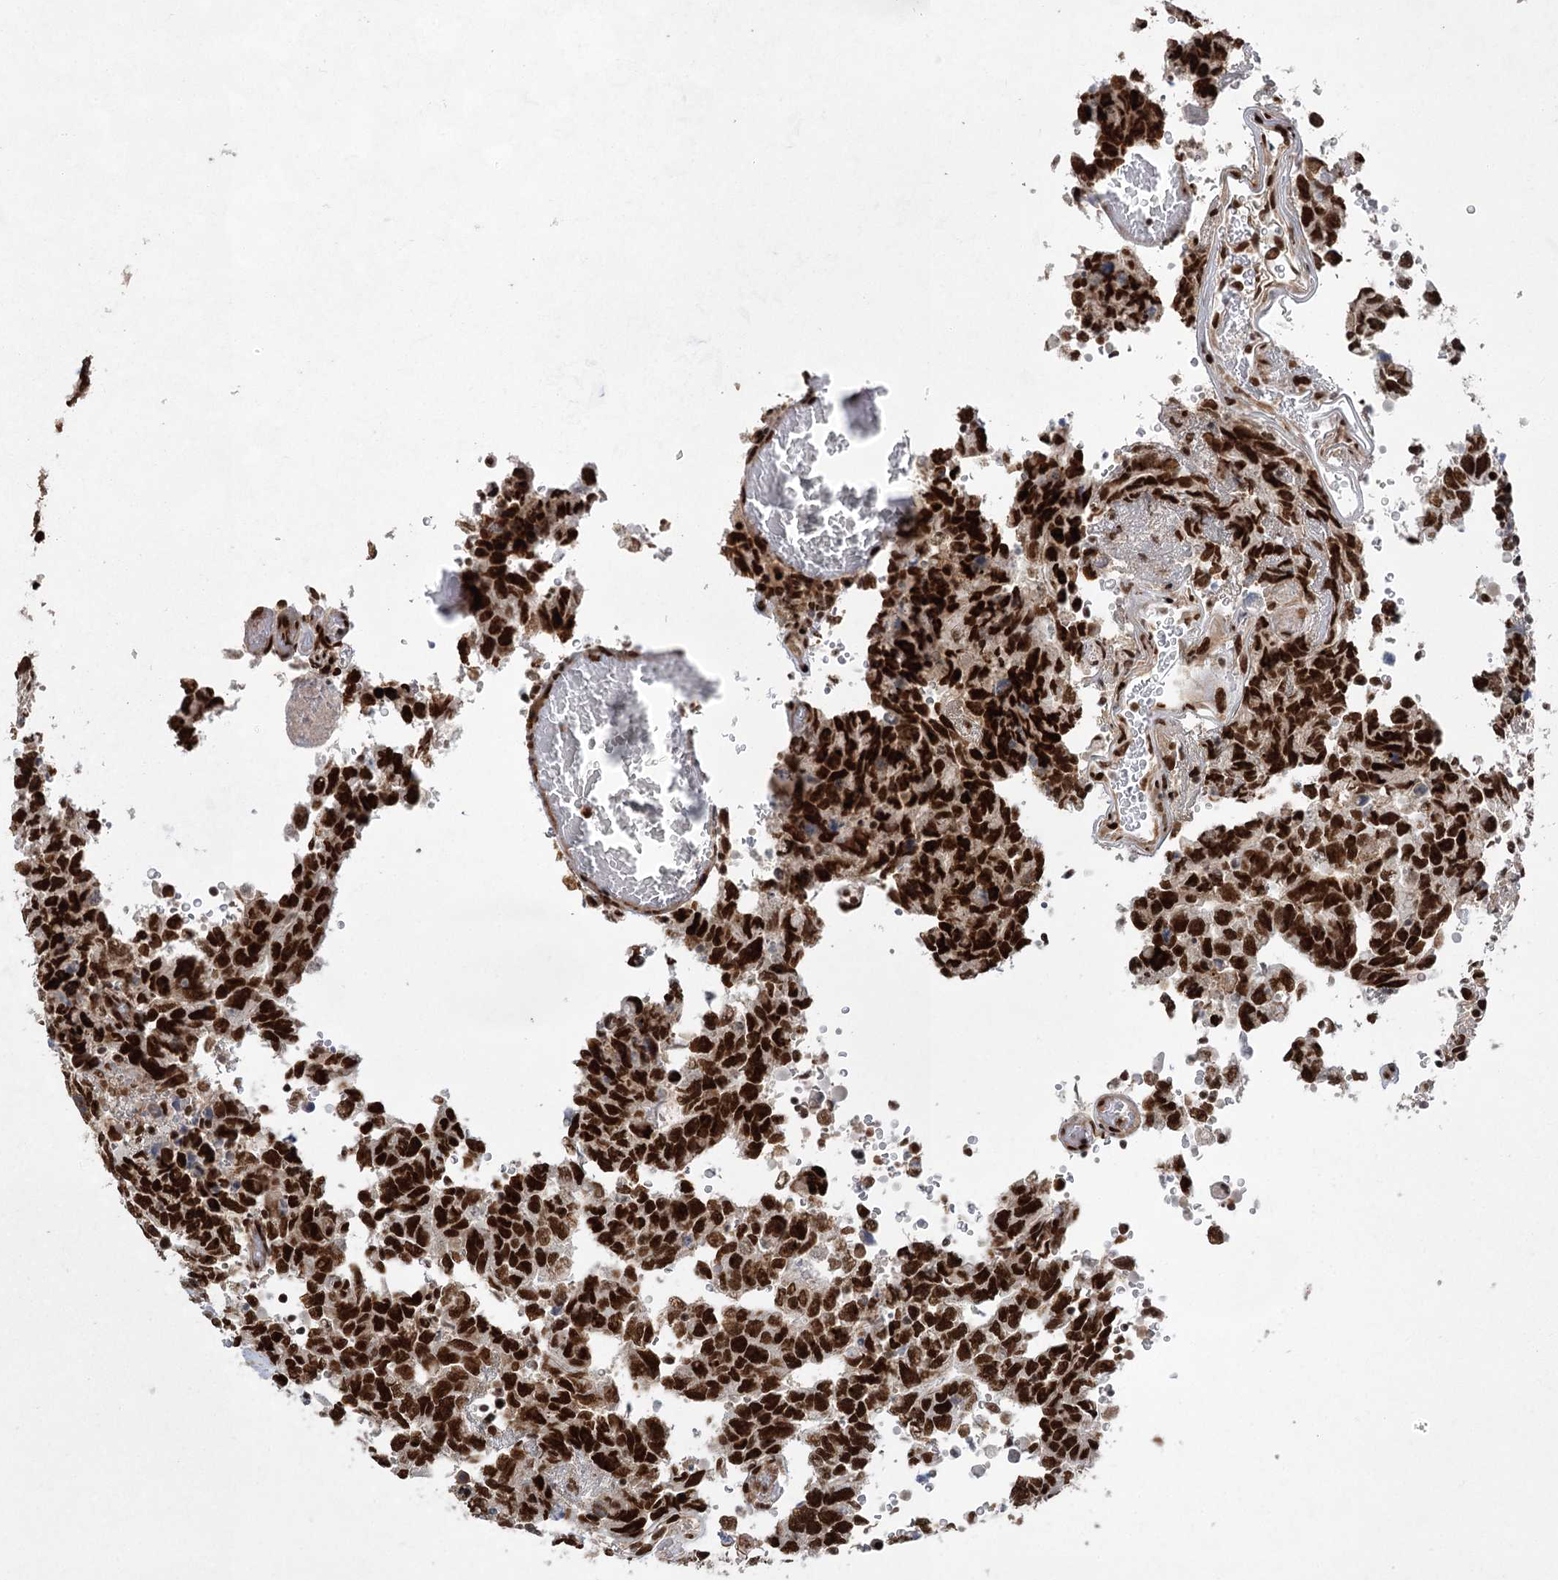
{"staining": {"intensity": "strong", "quantity": ">75%", "location": "nuclear"}, "tissue": "testis cancer", "cell_type": "Tumor cells", "image_type": "cancer", "snomed": [{"axis": "morphology", "description": "Carcinoma, Embryonal, NOS"}, {"axis": "topography", "description": "Testis"}], "caption": "Protein analysis of embryonal carcinoma (testis) tissue reveals strong nuclear expression in about >75% of tumor cells.", "gene": "ZCCHC8", "patient": {"sex": "male", "age": 26}}